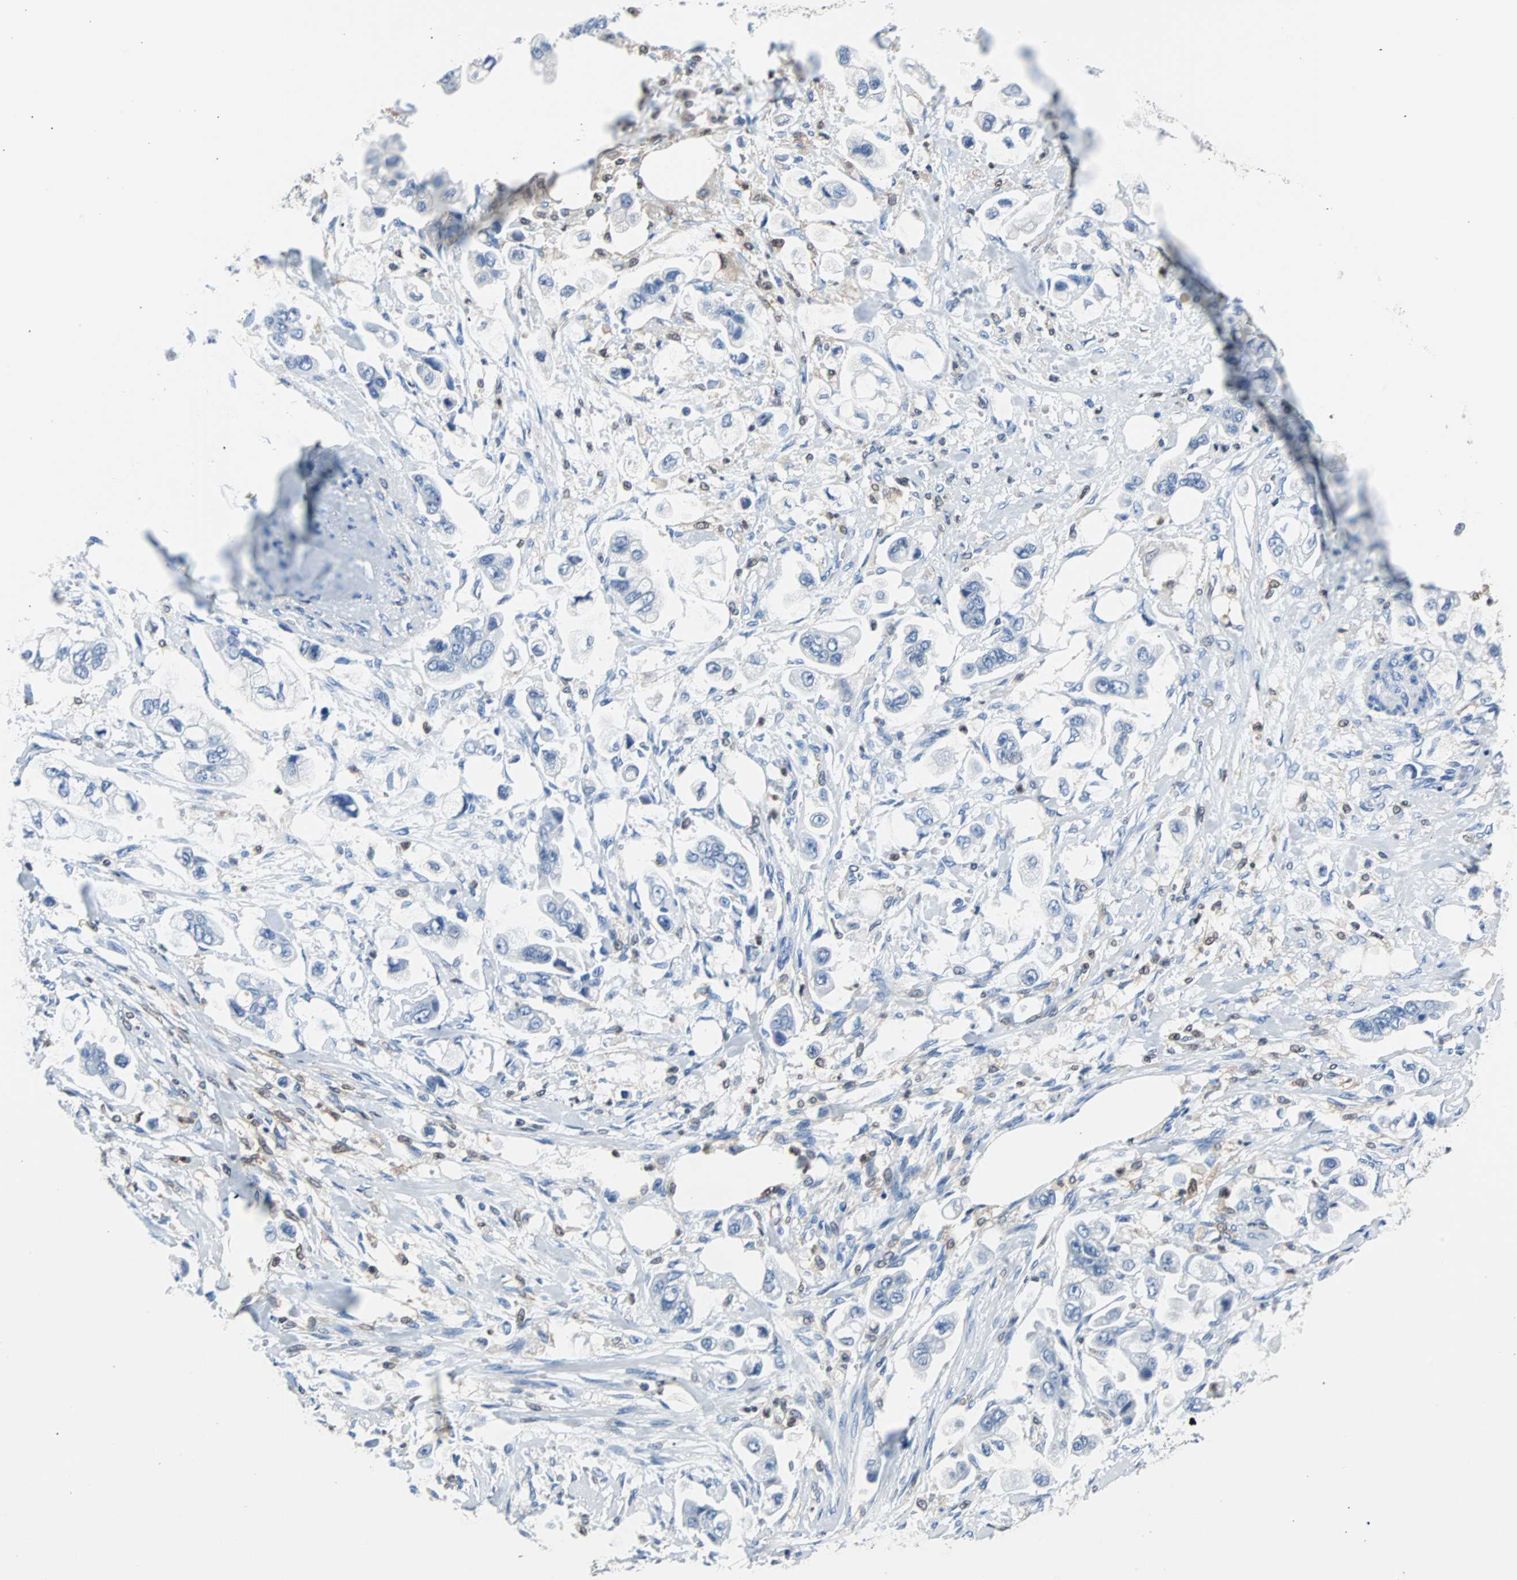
{"staining": {"intensity": "negative", "quantity": "none", "location": "none"}, "tissue": "stomach cancer", "cell_type": "Tumor cells", "image_type": "cancer", "snomed": [{"axis": "morphology", "description": "Adenocarcinoma, NOS"}, {"axis": "topography", "description": "Stomach"}], "caption": "High power microscopy histopathology image of an immunohistochemistry (IHC) image of adenocarcinoma (stomach), revealing no significant expression in tumor cells. (Immunohistochemistry (ihc), brightfield microscopy, high magnification).", "gene": "SYK", "patient": {"sex": "male", "age": 62}}